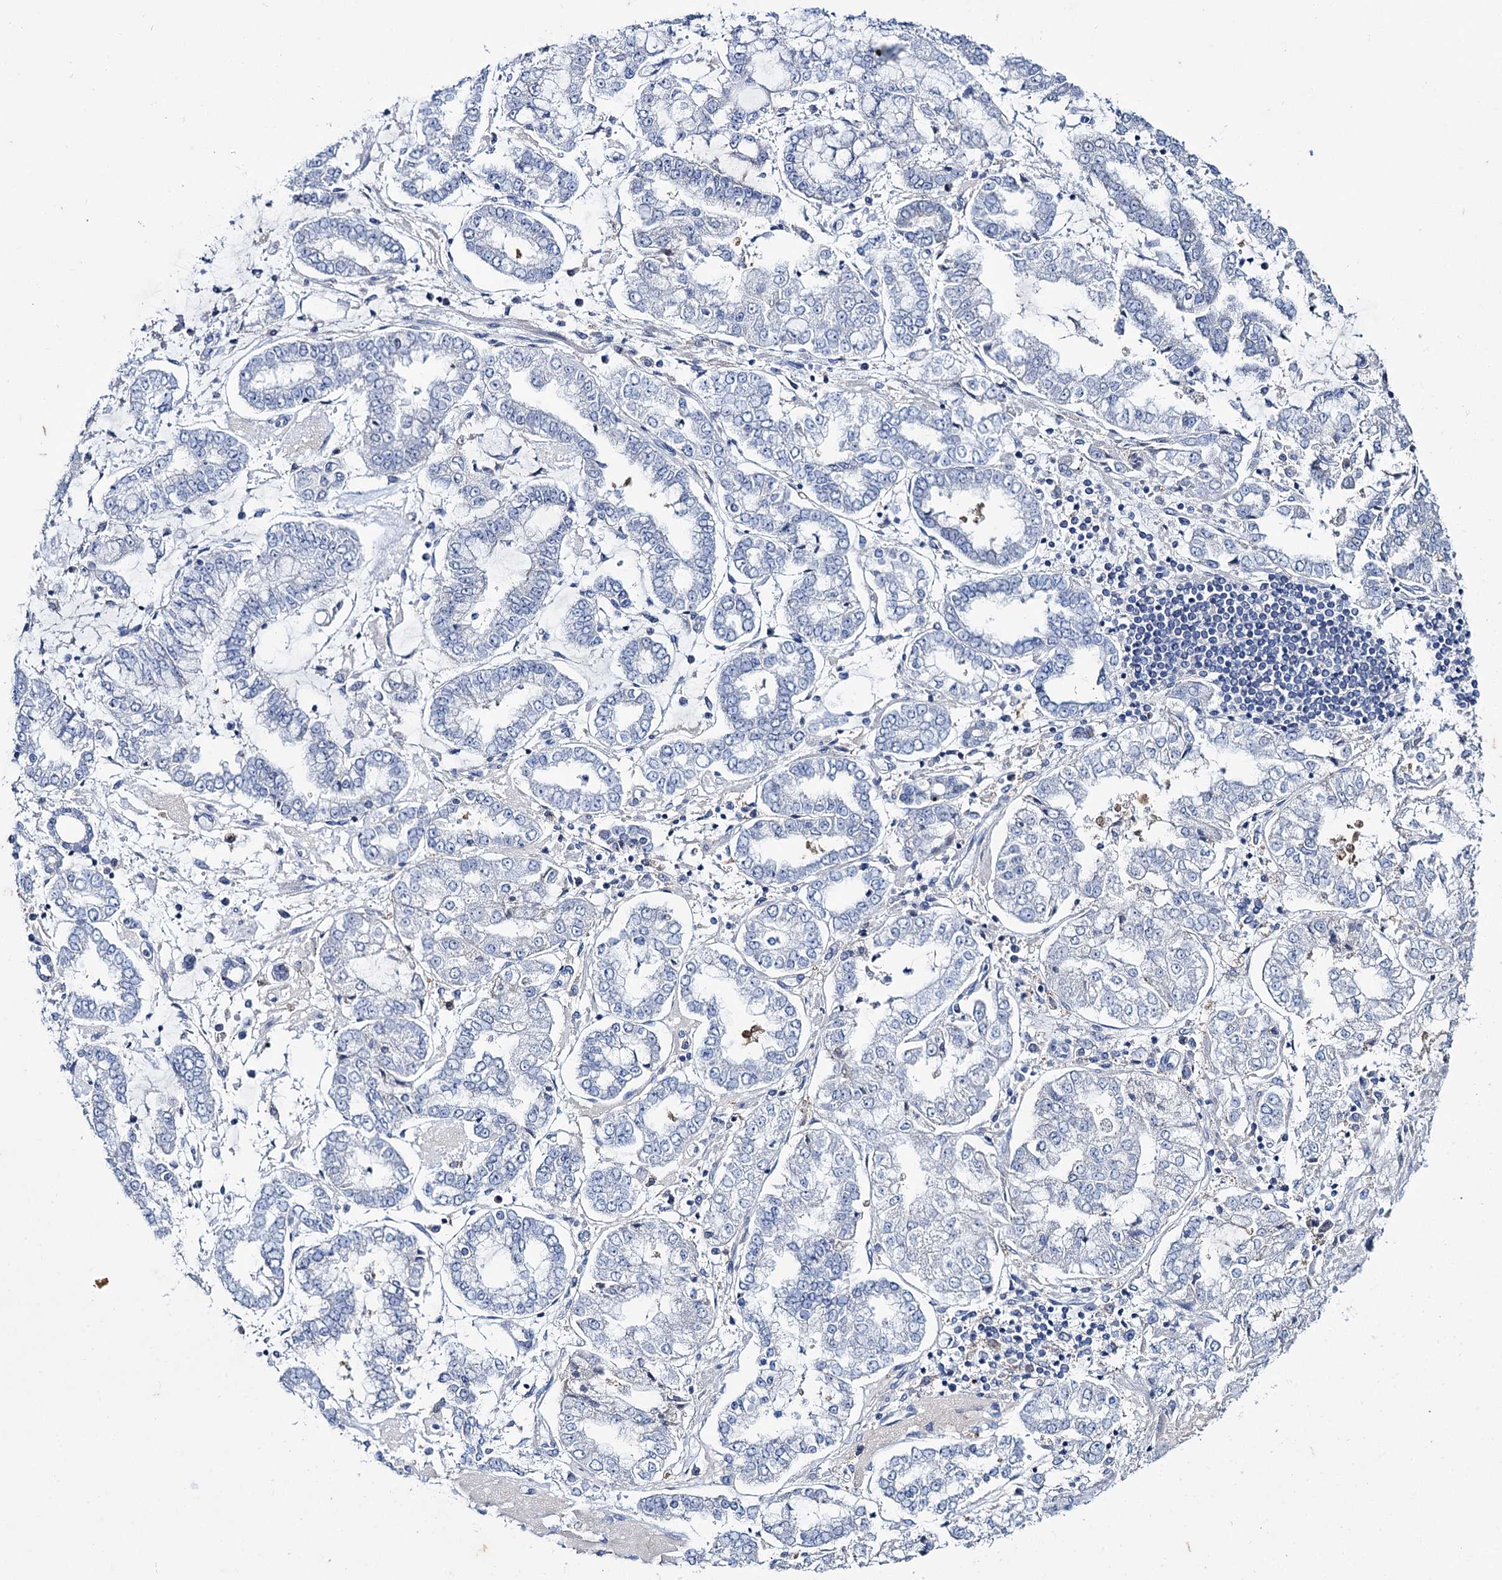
{"staining": {"intensity": "negative", "quantity": "none", "location": "none"}, "tissue": "stomach cancer", "cell_type": "Tumor cells", "image_type": "cancer", "snomed": [{"axis": "morphology", "description": "Adenocarcinoma, NOS"}, {"axis": "topography", "description": "Stomach"}], "caption": "Immunohistochemistry (IHC) of stomach adenocarcinoma shows no positivity in tumor cells. (IHC, brightfield microscopy, high magnification).", "gene": "MID1IP1", "patient": {"sex": "male", "age": 76}}